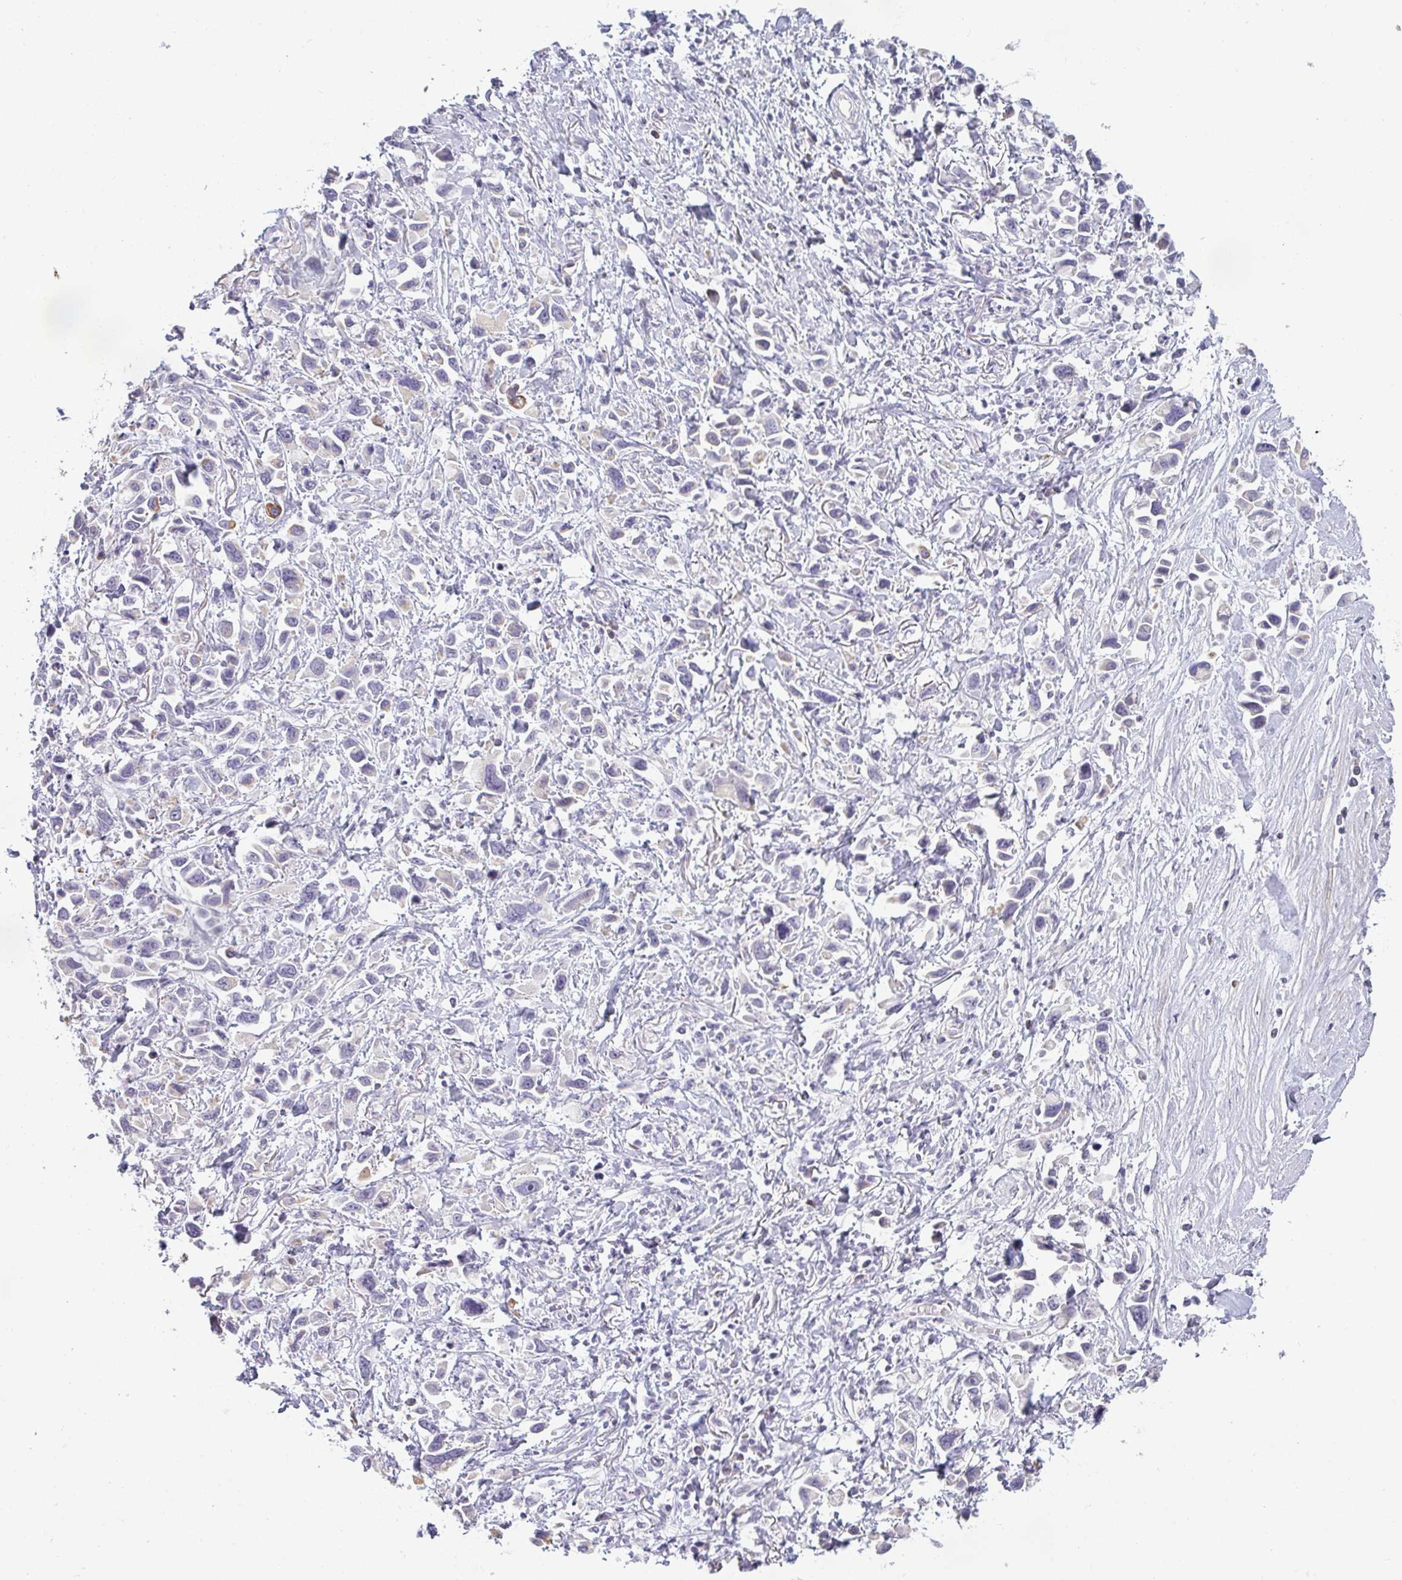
{"staining": {"intensity": "negative", "quantity": "none", "location": "none"}, "tissue": "stomach cancer", "cell_type": "Tumor cells", "image_type": "cancer", "snomed": [{"axis": "morphology", "description": "Adenocarcinoma, NOS"}, {"axis": "topography", "description": "Stomach"}], "caption": "IHC of stomach cancer exhibits no positivity in tumor cells. Brightfield microscopy of immunohistochemistry stained with DAB (brown) and hematoxylin (blue), captured at high magnification.", "gene": "SIRPB2", "patient": {"sex": "female", "age": 81}}